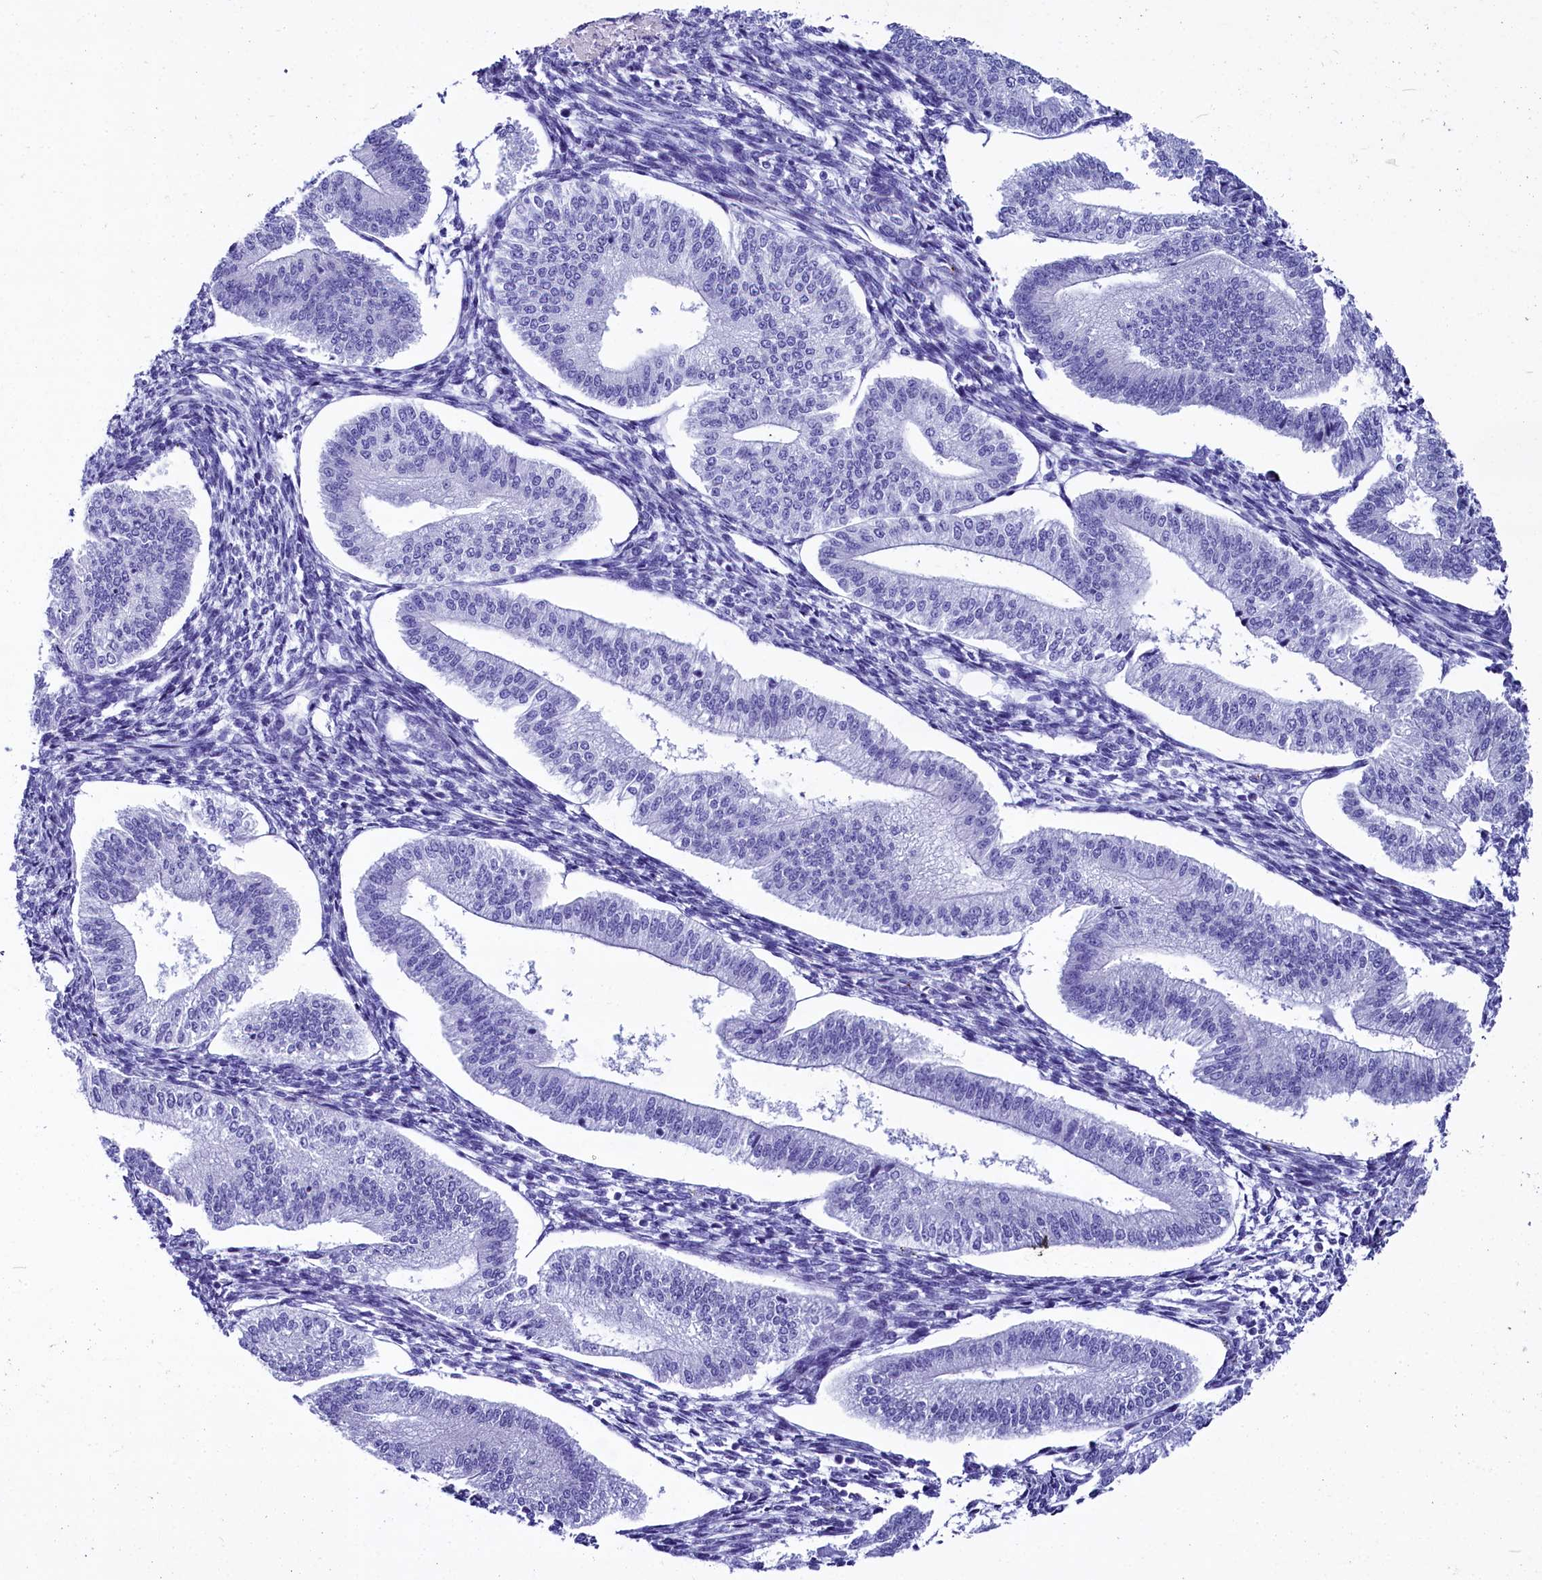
{"staining": {"intensity": "negative", "quantity": "none", "location": "none"}, "tissue": "endometrium", "cell_type": "Cells in endometrial stroma", "image_type": "normal", "snomed": [{"axis": "morphology", "description": "Normal tissue, NOS"}, {"axis": "topography", "description": "Endometrium"}], "caption": "DAB immunohistochemical staining of benign endometrium exhibits no significant staining in cells in endometrial stroma. (DAB (3,3'-diaminobenzidine) immunohistochemistry visualized using brightfield microscopy, high magnification).", "gene": "AP3B2", "patient": {"sex": "female", "age": 34}}